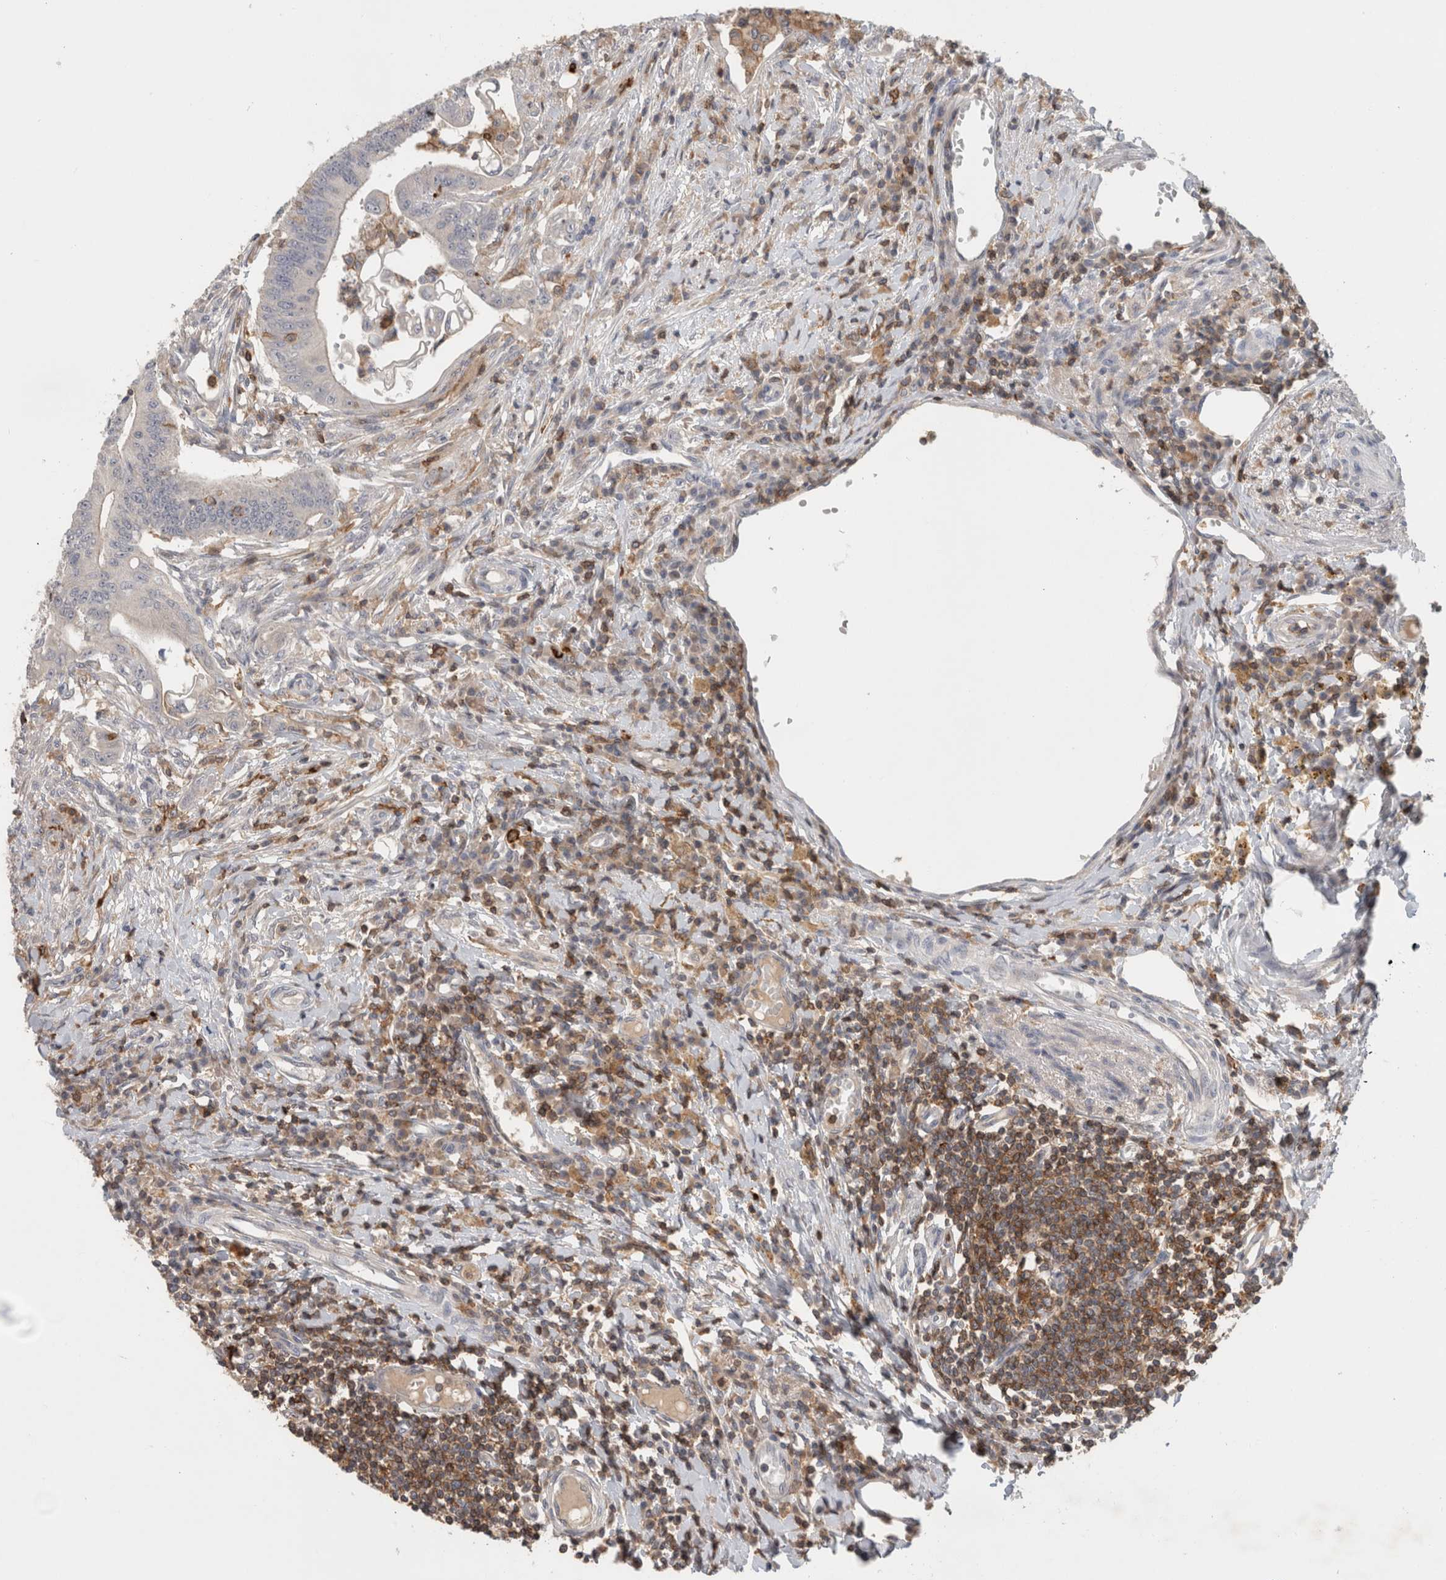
{"staining": {"intensity": "negative", "quantity": "none", "location": "none"}, "tissue": "colorectal cancer", "cell_type": "Tumor cells", "image_type": "cancer", "snomed": [{"axis": "morphology", "description": "Adenoma, NOS"}, {"axis": "morphology", "description": "Adenocarcinoma, NOS"}, {"axis": "topography", "description": "Colon"}], "caption": "DAB (3,3'-diaminobenzidine) immunohistochemical staining of human colorectal cancer displays no significant staining in tumor cells. Nuclei are stained in blue.", "gene": "GFRA2", "patient": {"sex": "male", "age": 79}}